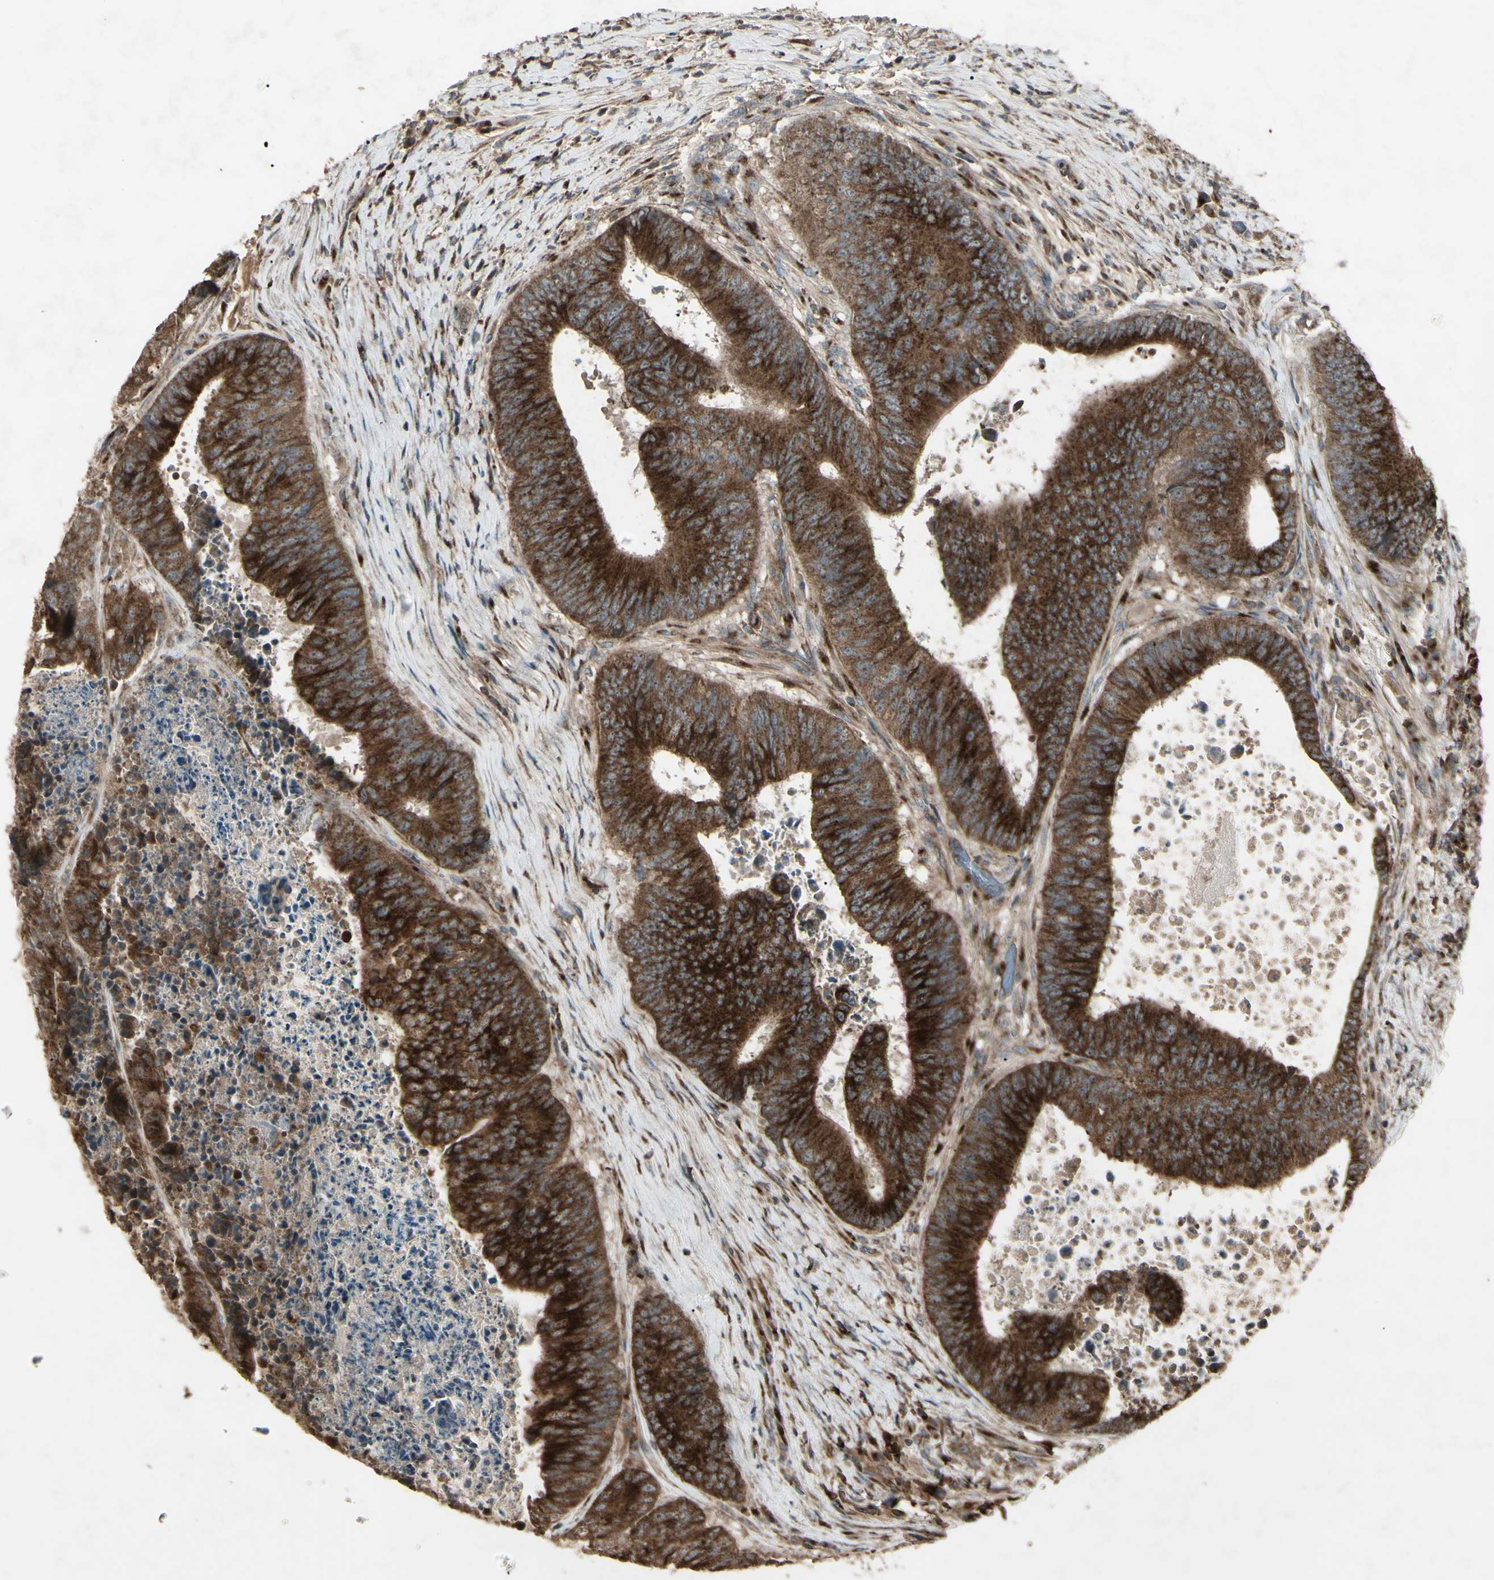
{"staining": {"intensity": "strong", "quantity": ">75%", "location": "cytoplasmic/membranous"}, "tissue": "colorectal cancer", "cell_type": "Tumor cells", "image_type": "cancer", "snomed": [{"axis": "morphology", "description": "Adenocarcinoma, NOS"}, {"axis": "topography", "description": "Rectum"}], "caption": "A histopathology image of colorectal adenocarcinoma stained for a protein demonstrates strong cytoplasmic/membranous brown staining in tumor cells.", "gene": "AP1G1", "patient": {"sex": "male", "age": 72}}